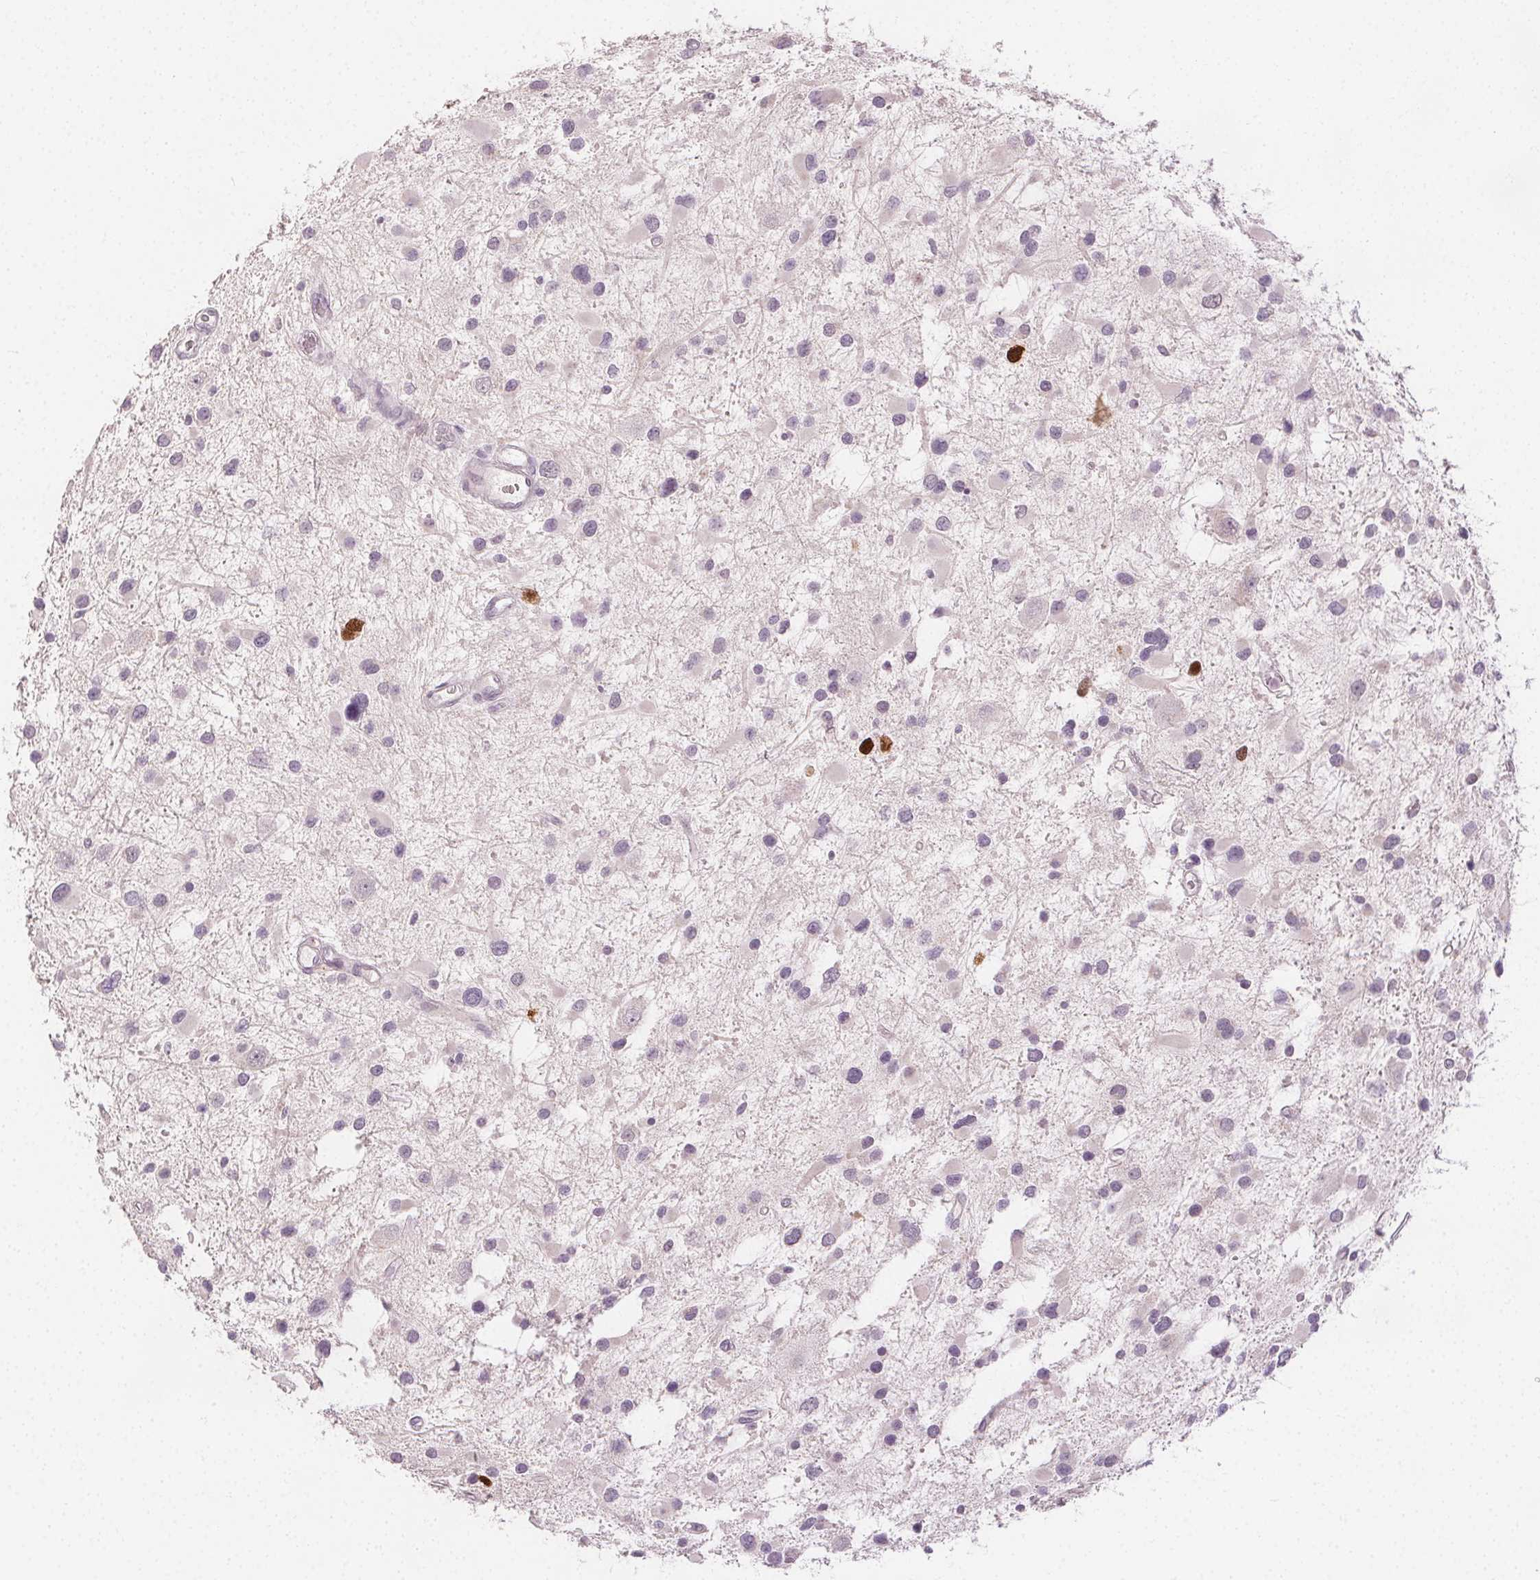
{"staining": {"intensity": "moderate", "quantity": "<25%", "location": "nuclear"}, "tissue": "glioma", "cell_type": "Tumor cells", "image_type": "cancer", "snomed": [{"axis": "morphology", "description": "Glioma, malignant, Low grade"}, {"axis": "topography", "description": "Brain"}], "caption": "Immunohistochemical staining of low-grade glioma (malignant) shows low levels of moderate nuclear protein expression in approximately <25% of tumor cells.", "gene": "ANLN", "patient": {"sex": "female", "age": 32}}